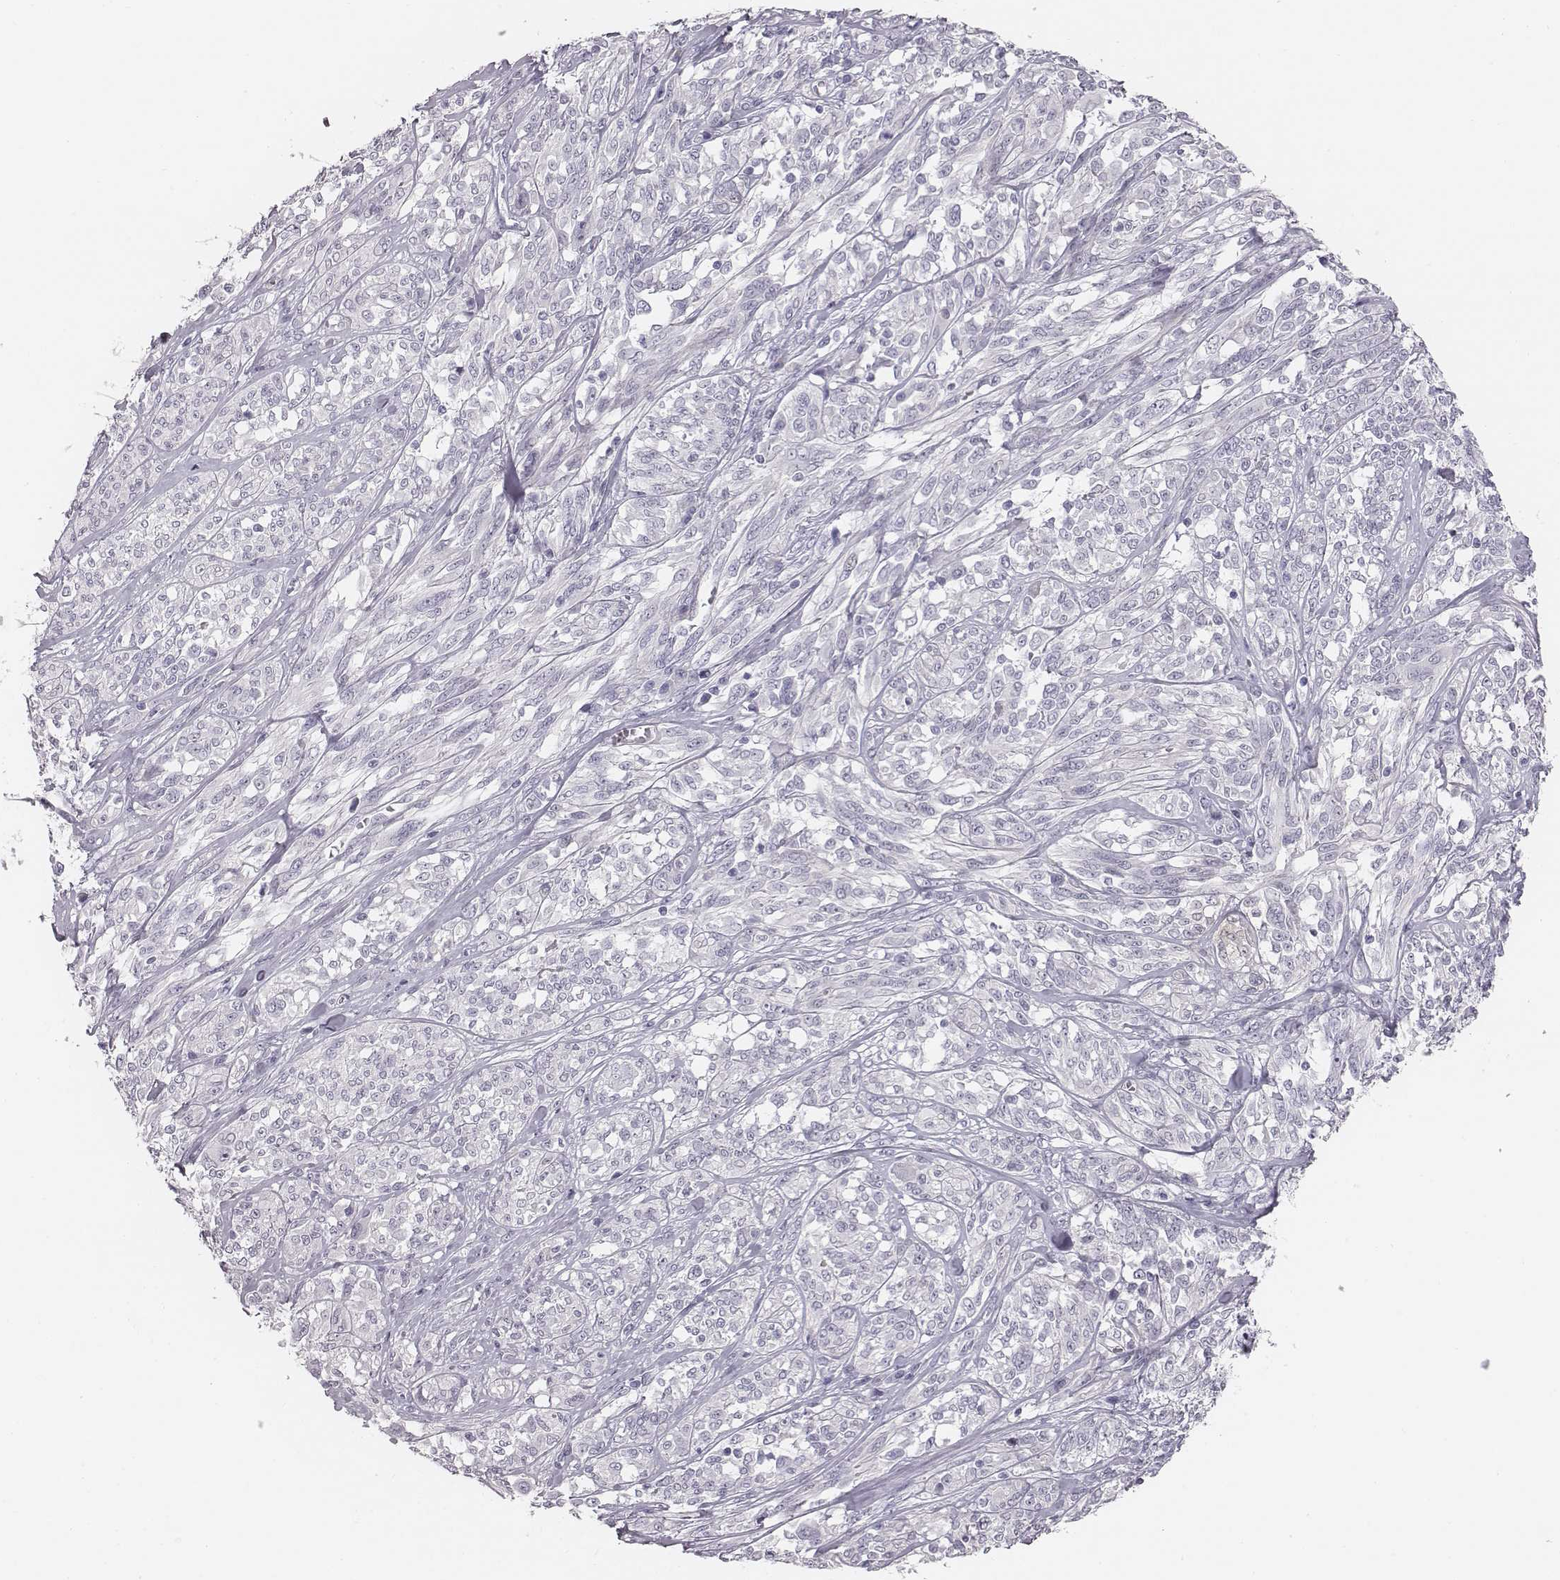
{"staining": {"intensity": "negative", "quantity": "none", "location": "none"}, "tissue": "melanoma", "cell_type": "Tumor cells", "image_type": "cancer", "snomed": [{"axis": "morphology", "description": "Malignant melanoma, NOS"}, {"axis": "topography", "description": "Skin"}], "caption": "Tumor cells show no significant staining in malignant melanoma. (Brightfield microscopy of DAB (3,3'-diaminobenzidine) IHC at high magnification).", "gene": "CACNG4", "patient": {"sex": "female", "age": 91}}